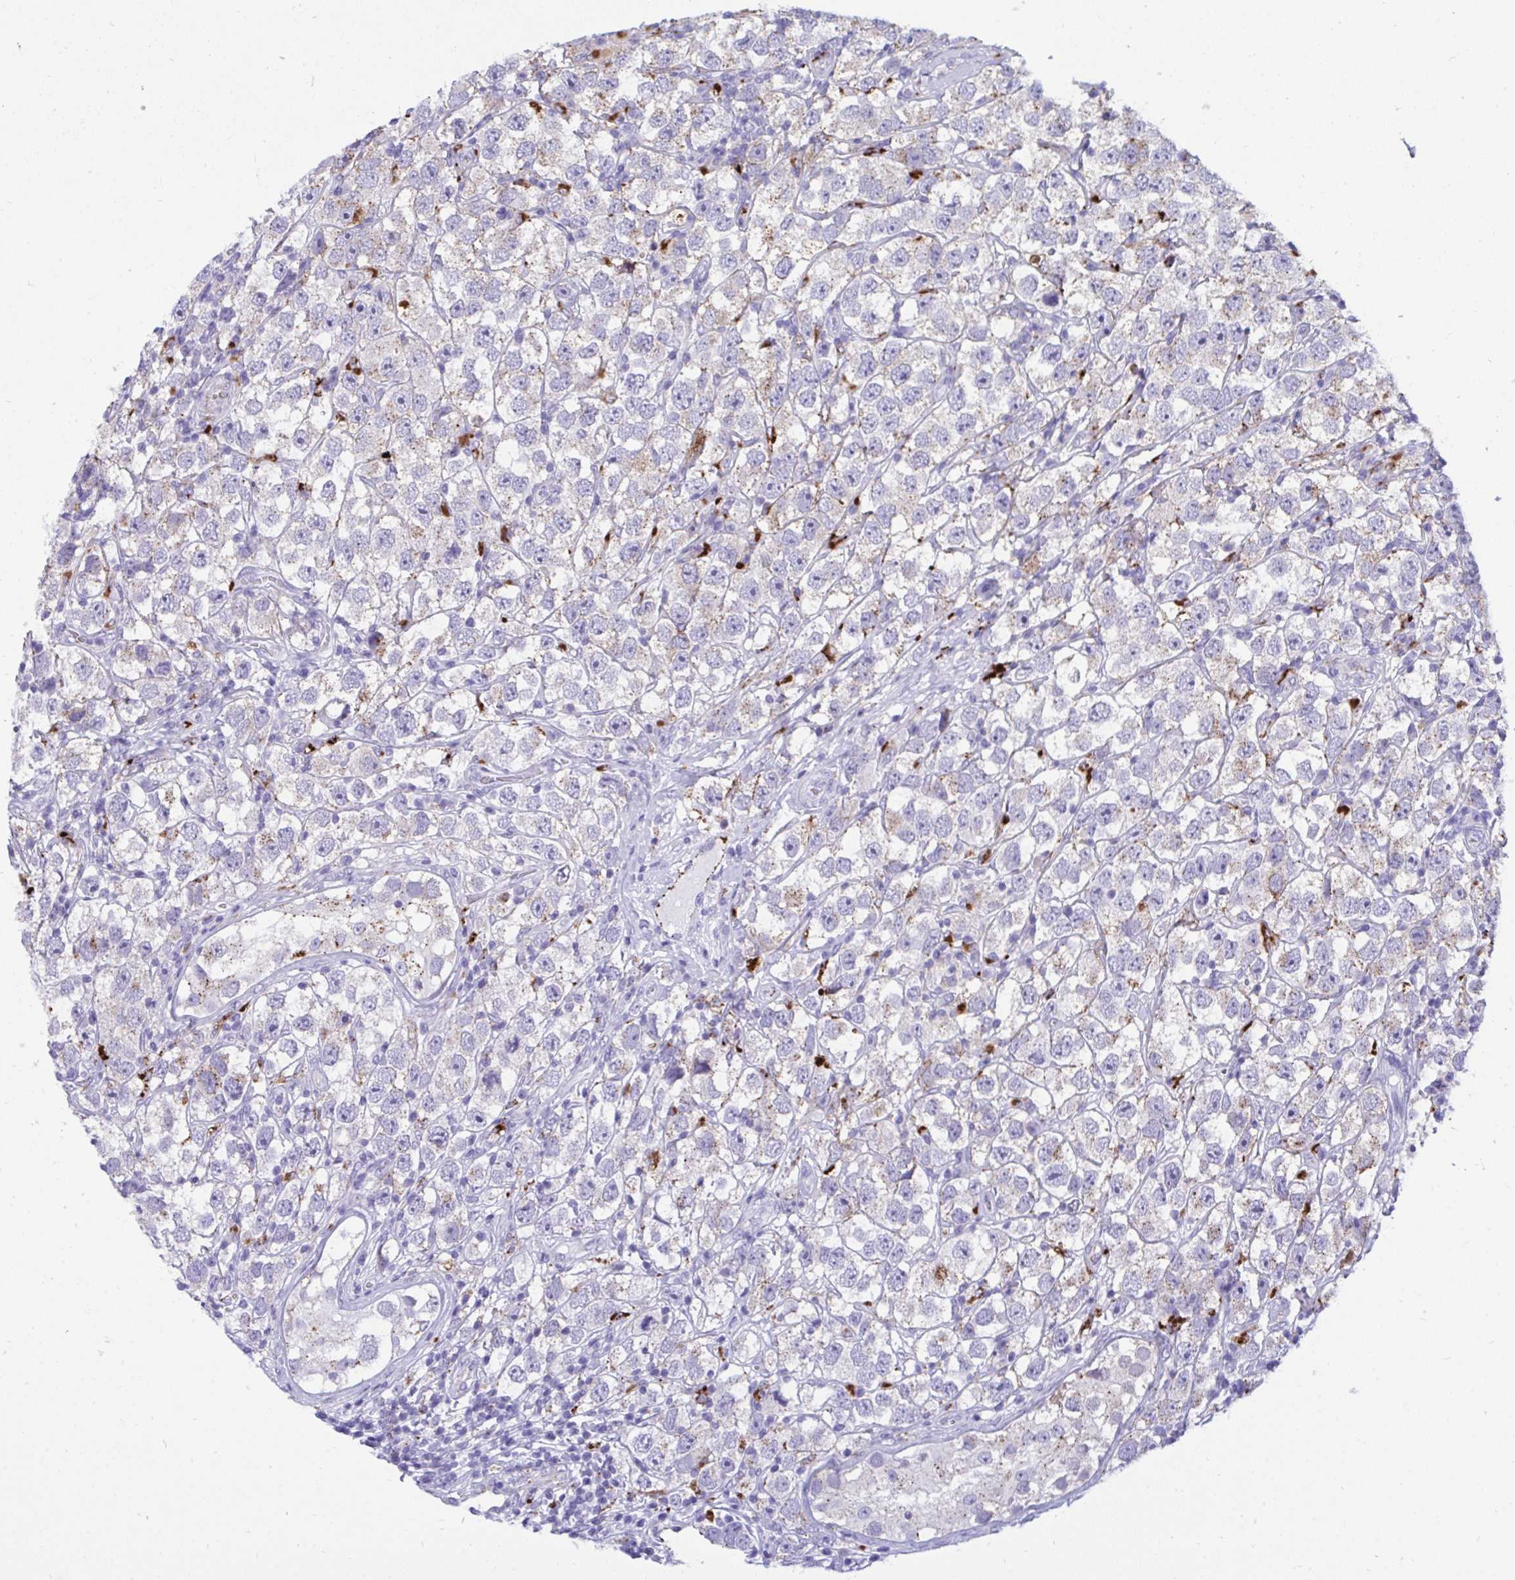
{"staining": {"intensity": "negative", "quantity": "none", "location": "none"}, "tissue": "testis cancer", "cell_type": "Tumor cells", "image_type": "cancer", "snomed": [{"axis": "morphology", "description": "Seminoma, NOS"}, {"axis": "topography", "description": "Testis"}], "caption": "A micrograph of human testis cancer (seminoma) is negative for staining in tumor cells.", "gene": "CPVL", "patient": {"sex": "male", "age": 26}}